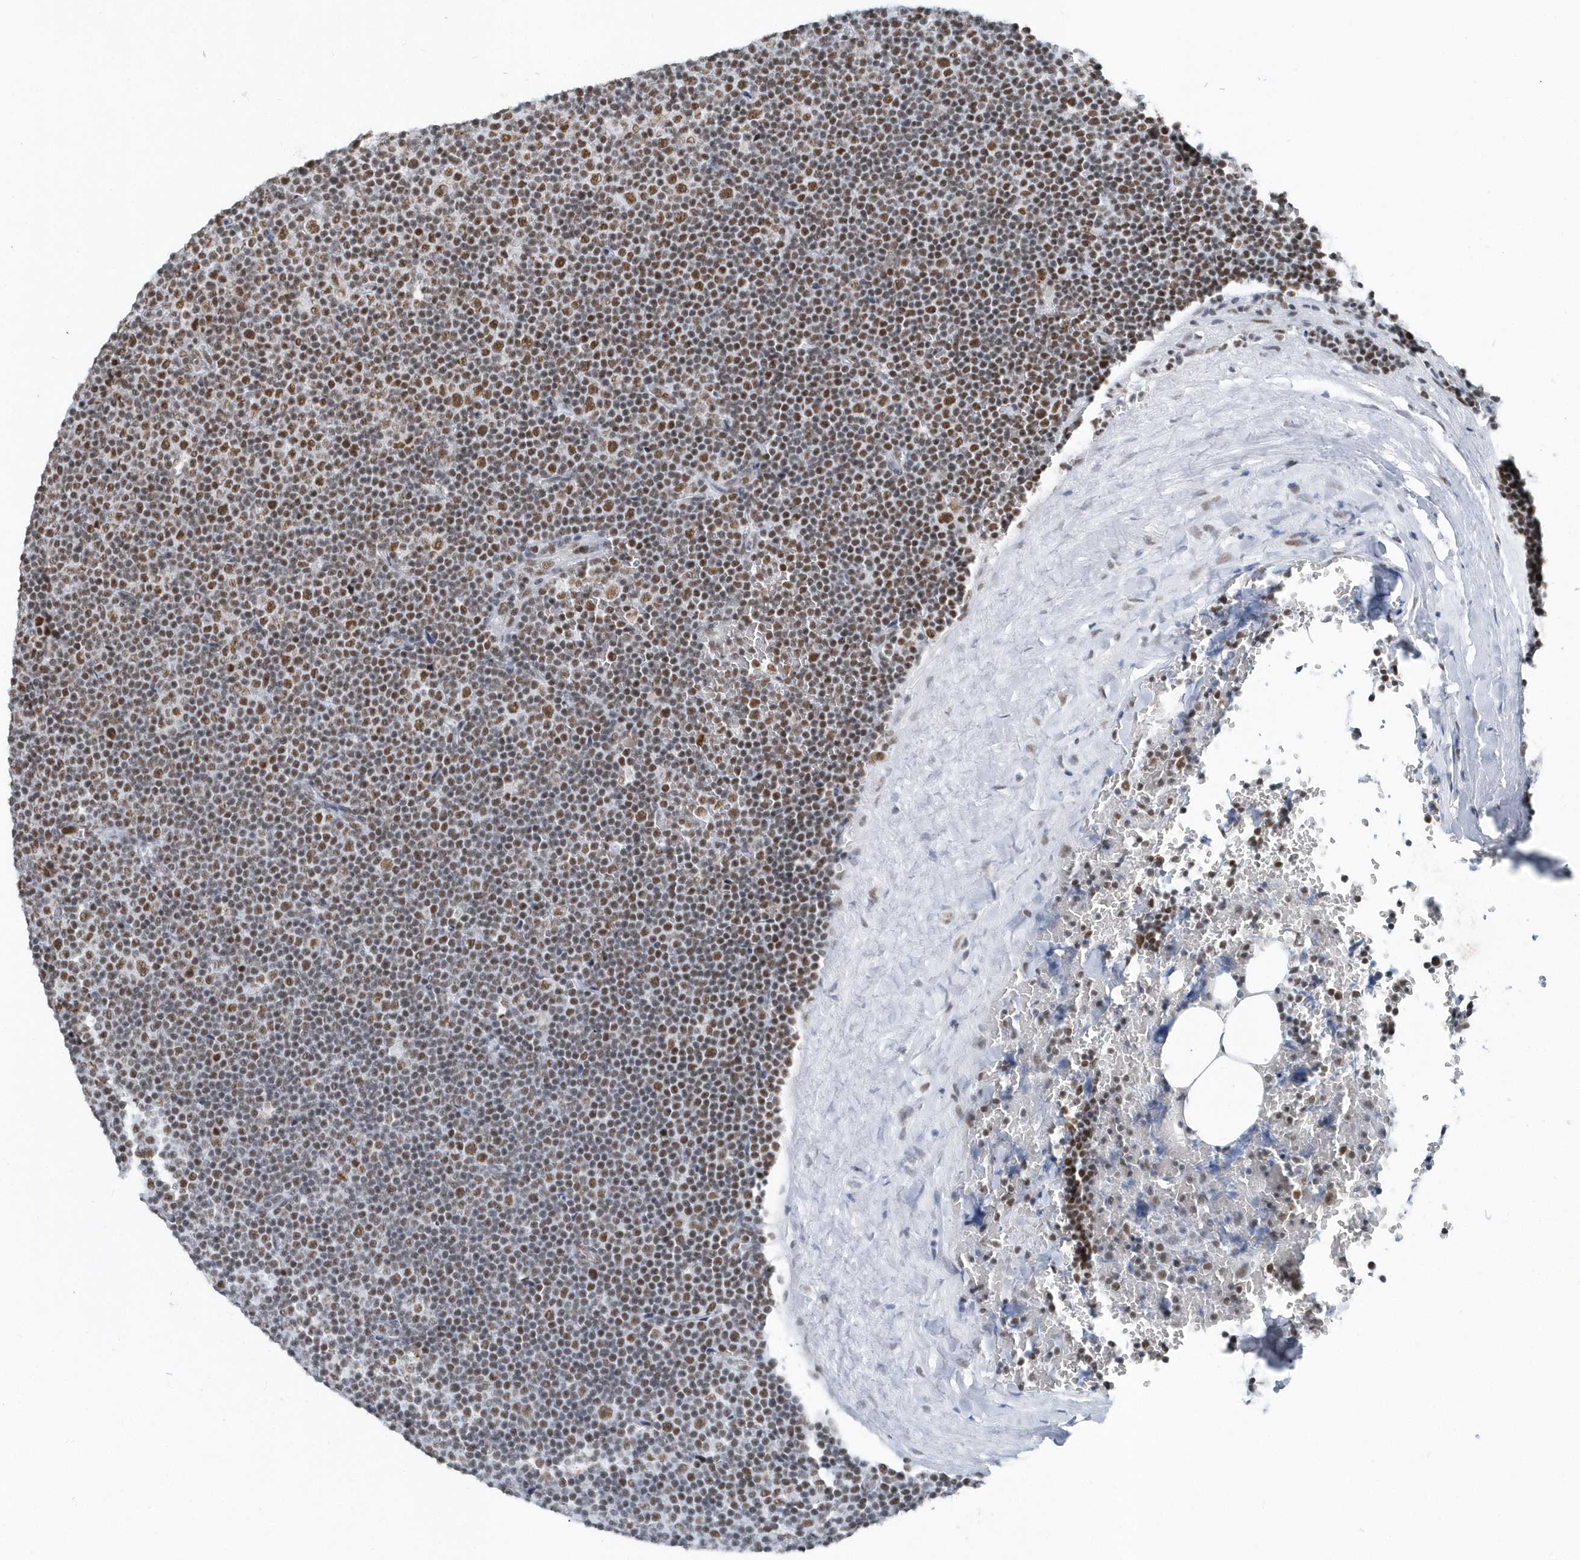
{"staining": {"intensity": "moderate", "quantity": ">75%", "location": "nuclear"}, "tissue": "lymphoma", "cell_type": "Tumor cells", "image_type": "cancer", "snomed": [{"axis": "morphology", "description": "Malignant lymphoma, non-Hodgkin's type, Low grade"}, {"axis": "topography", "description": "Lymph node"}], "caption": "DAB (3,3'-diaminobenzidine) immunohistochemical staining of lymphoma reveals moderate nuclear protein positivity in approximately >75% of tumor cells. (Brightfield microscopy of DAB IHC at high magnification).", "gene": "FIP1L1", "patient": {"sex": "female", "age": 67}}